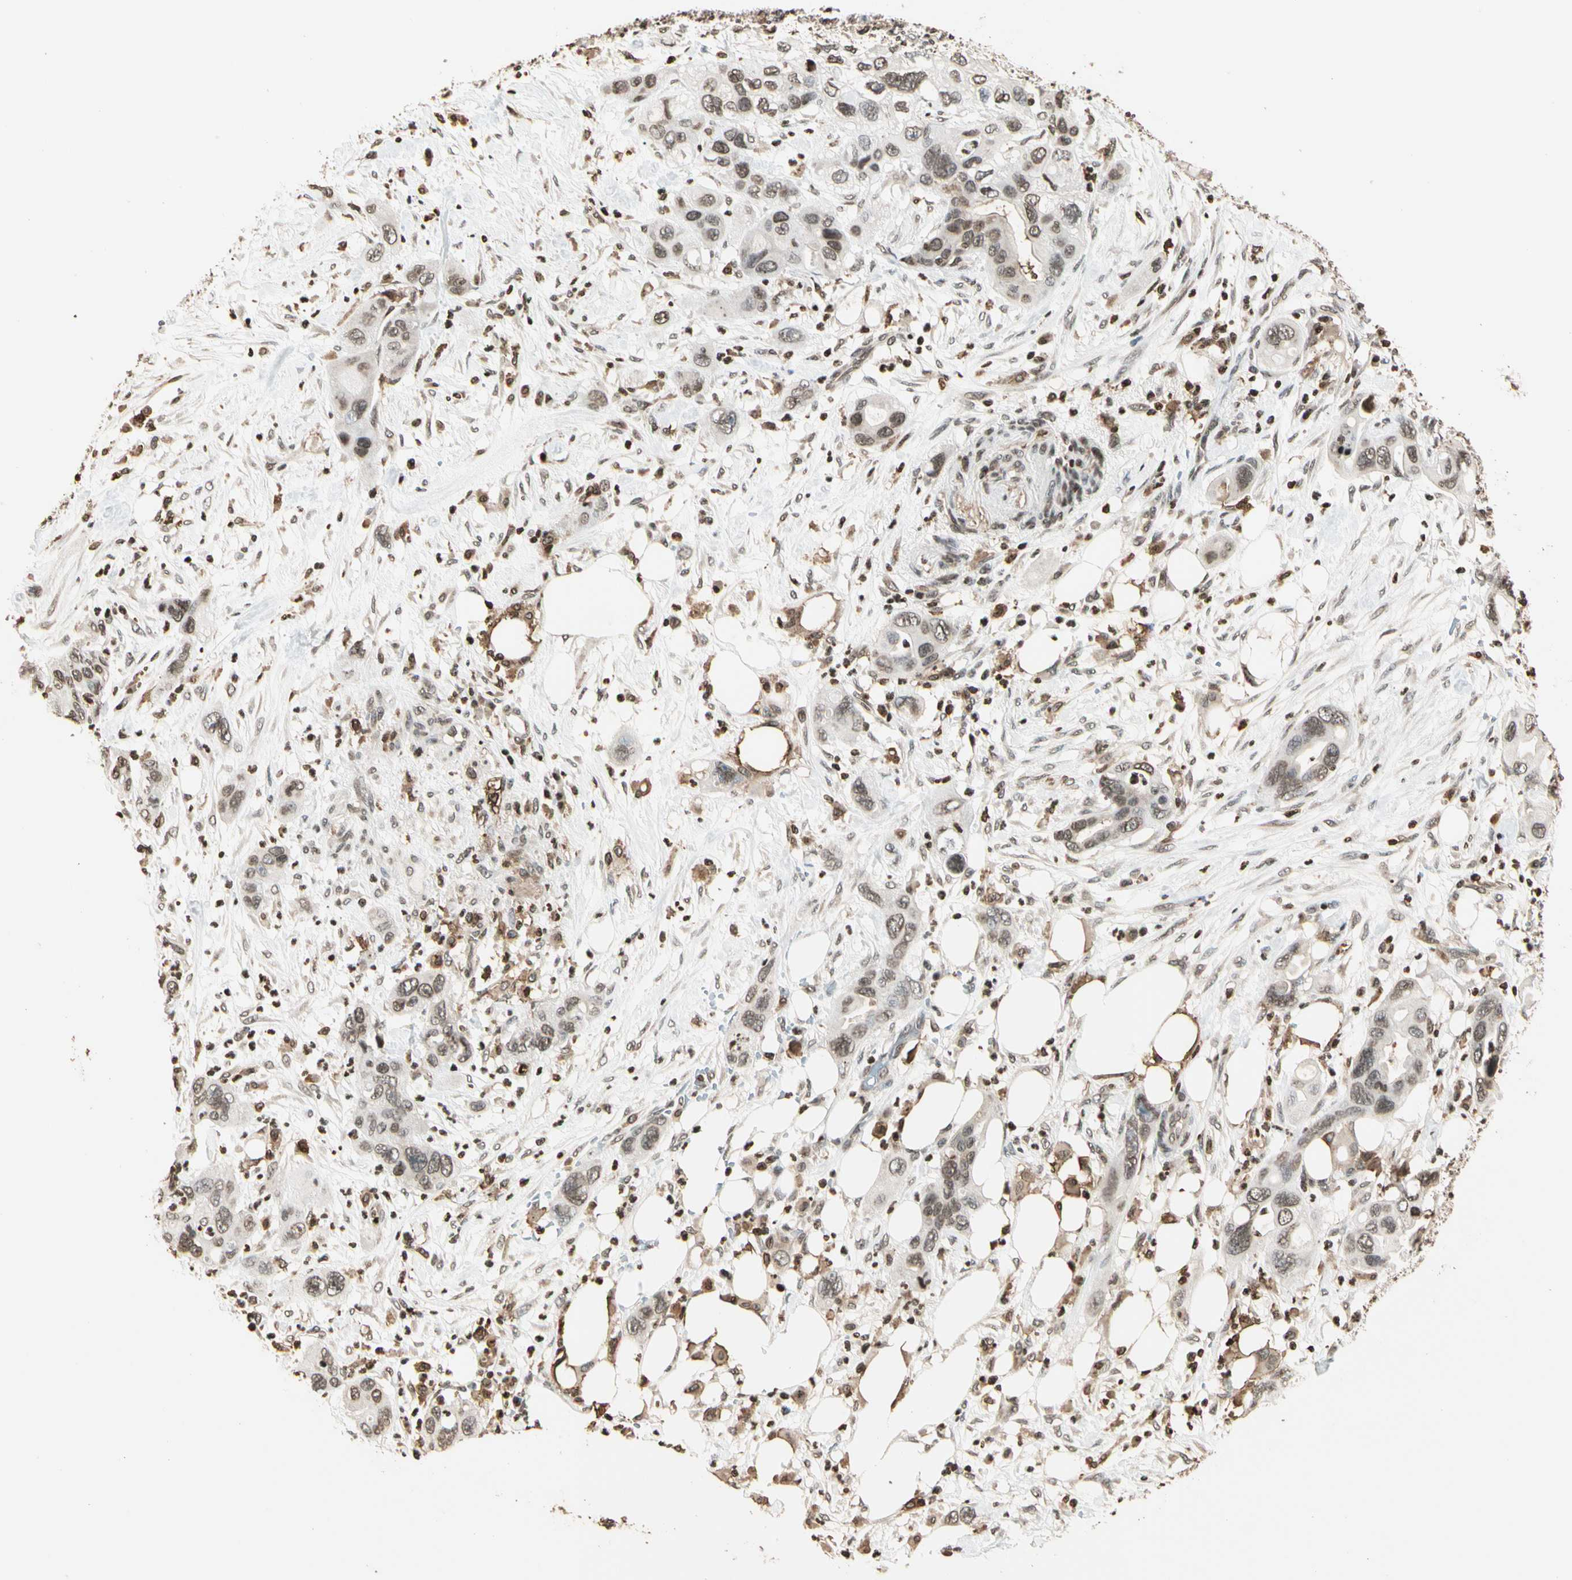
{"staining": {"intensity": "weak", "quantity": ">75%", "location": "nuclear"}, "tissue": "pancreatic cancer", "cell_type": "Tumor cells", "image_type": "cancer", "snomed": [{"axis": "morphology", "description": "Adenocarcinoma, NOS"}, {"axis": "topography", "description": "Pancreas"}], "caption": "Pancreatic adenocarcinoma stained with a brown dye demonstrates weak nuclear positive expression in approximately >75% of tumor cells.", "gene": "FER", "patient": {"sex": "female", "age": 71}}